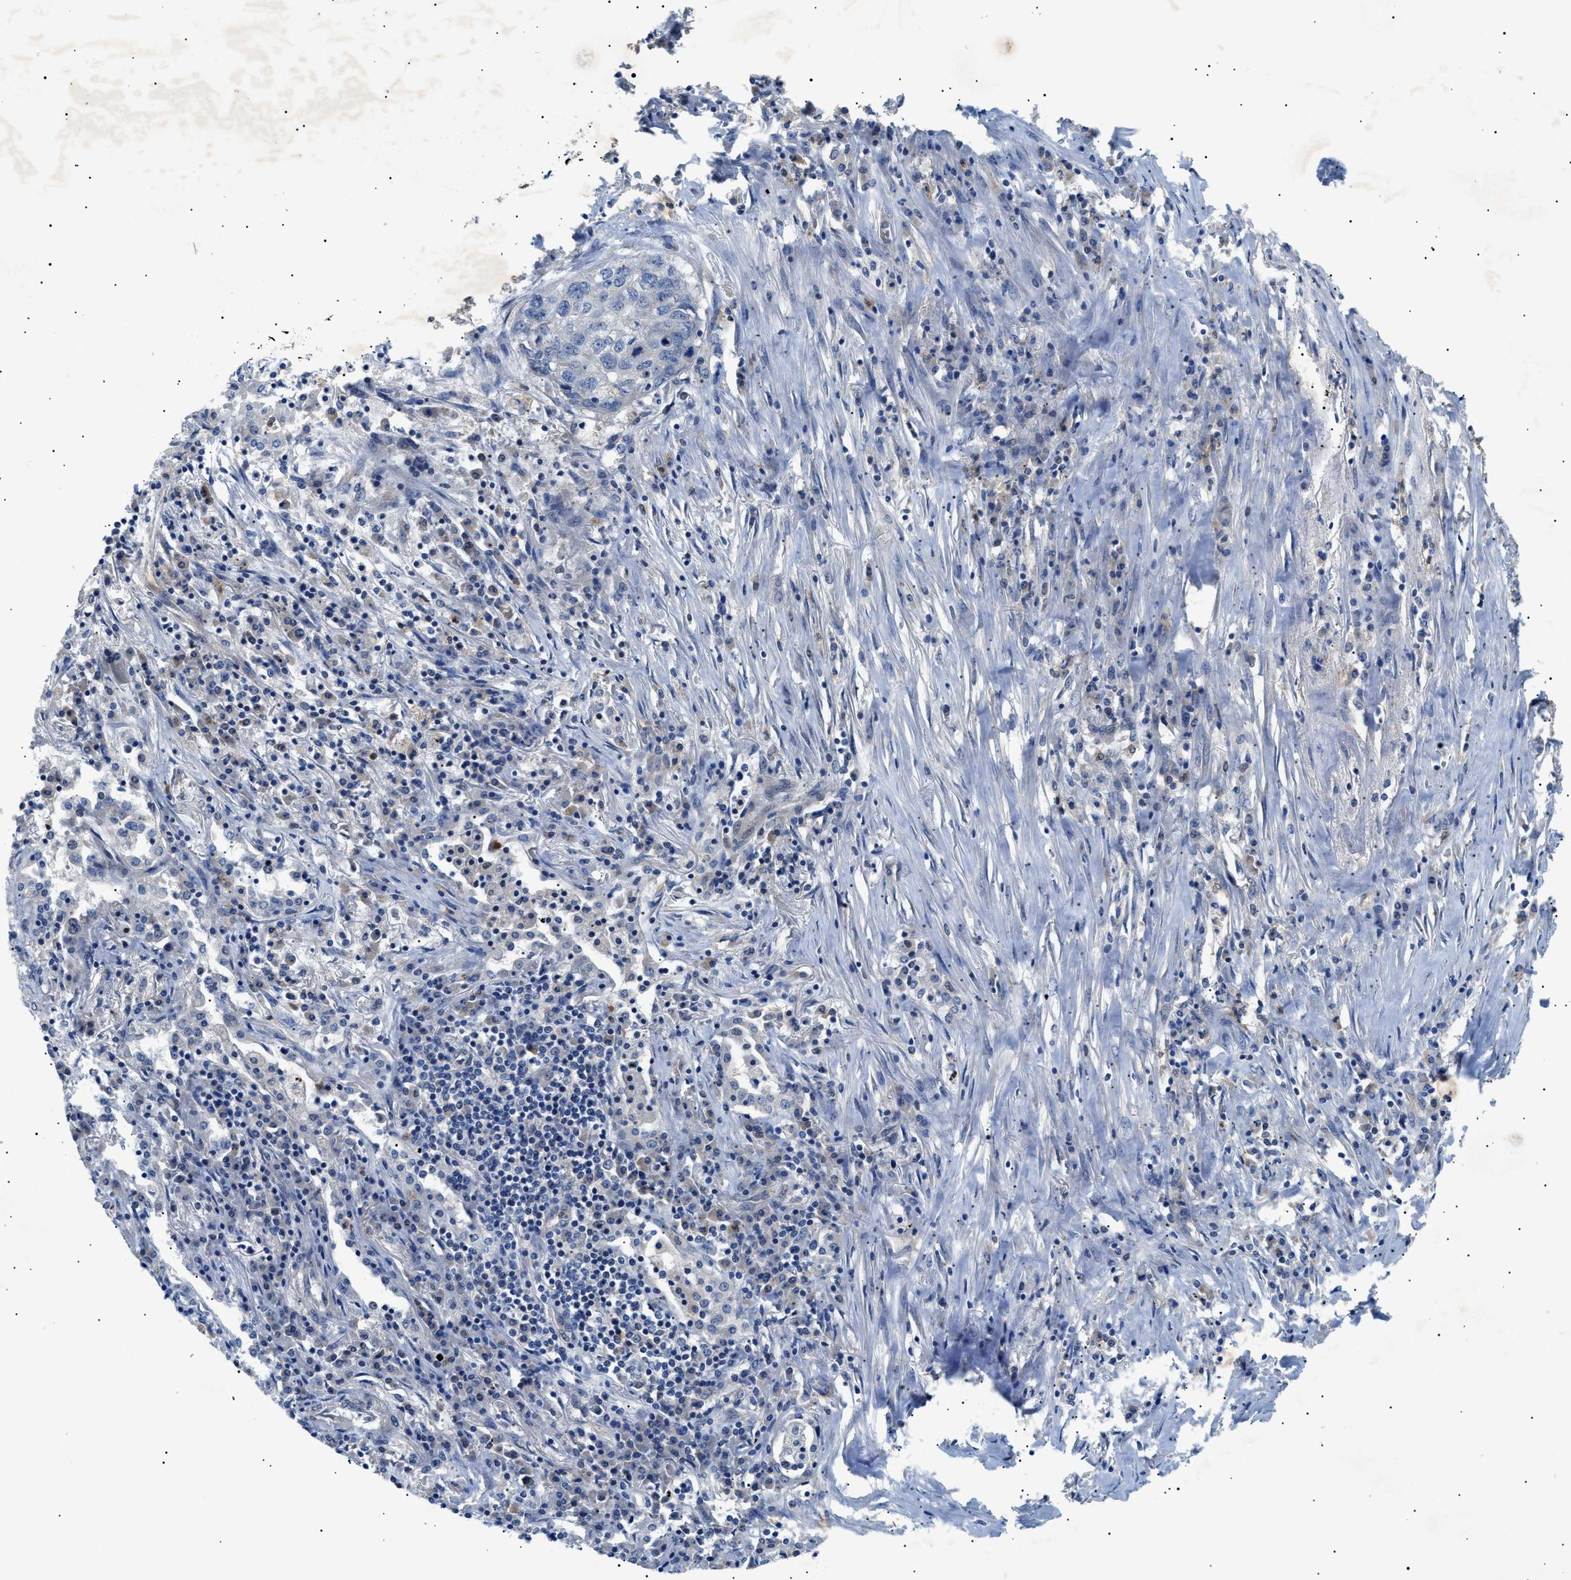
{"staining": {"intensity": "negative", "quantity": "none", "location": "none"}, "tissue": "lung cancer", "cell_type": "Tumor cells", "image_type": "cancer", "snomed": [{"axis": "morphology", "description": "Squamous cell carcinoma, NOS"}, {"axis": "topography", "description": "Lung"}], "caption": "Squamous cell carcinoma (lung) was stained to show a protein in brown. There is no significant staining in tumor cells.", "gene": "RIPK1", "patient": {"sex": "female", "age": 63}}